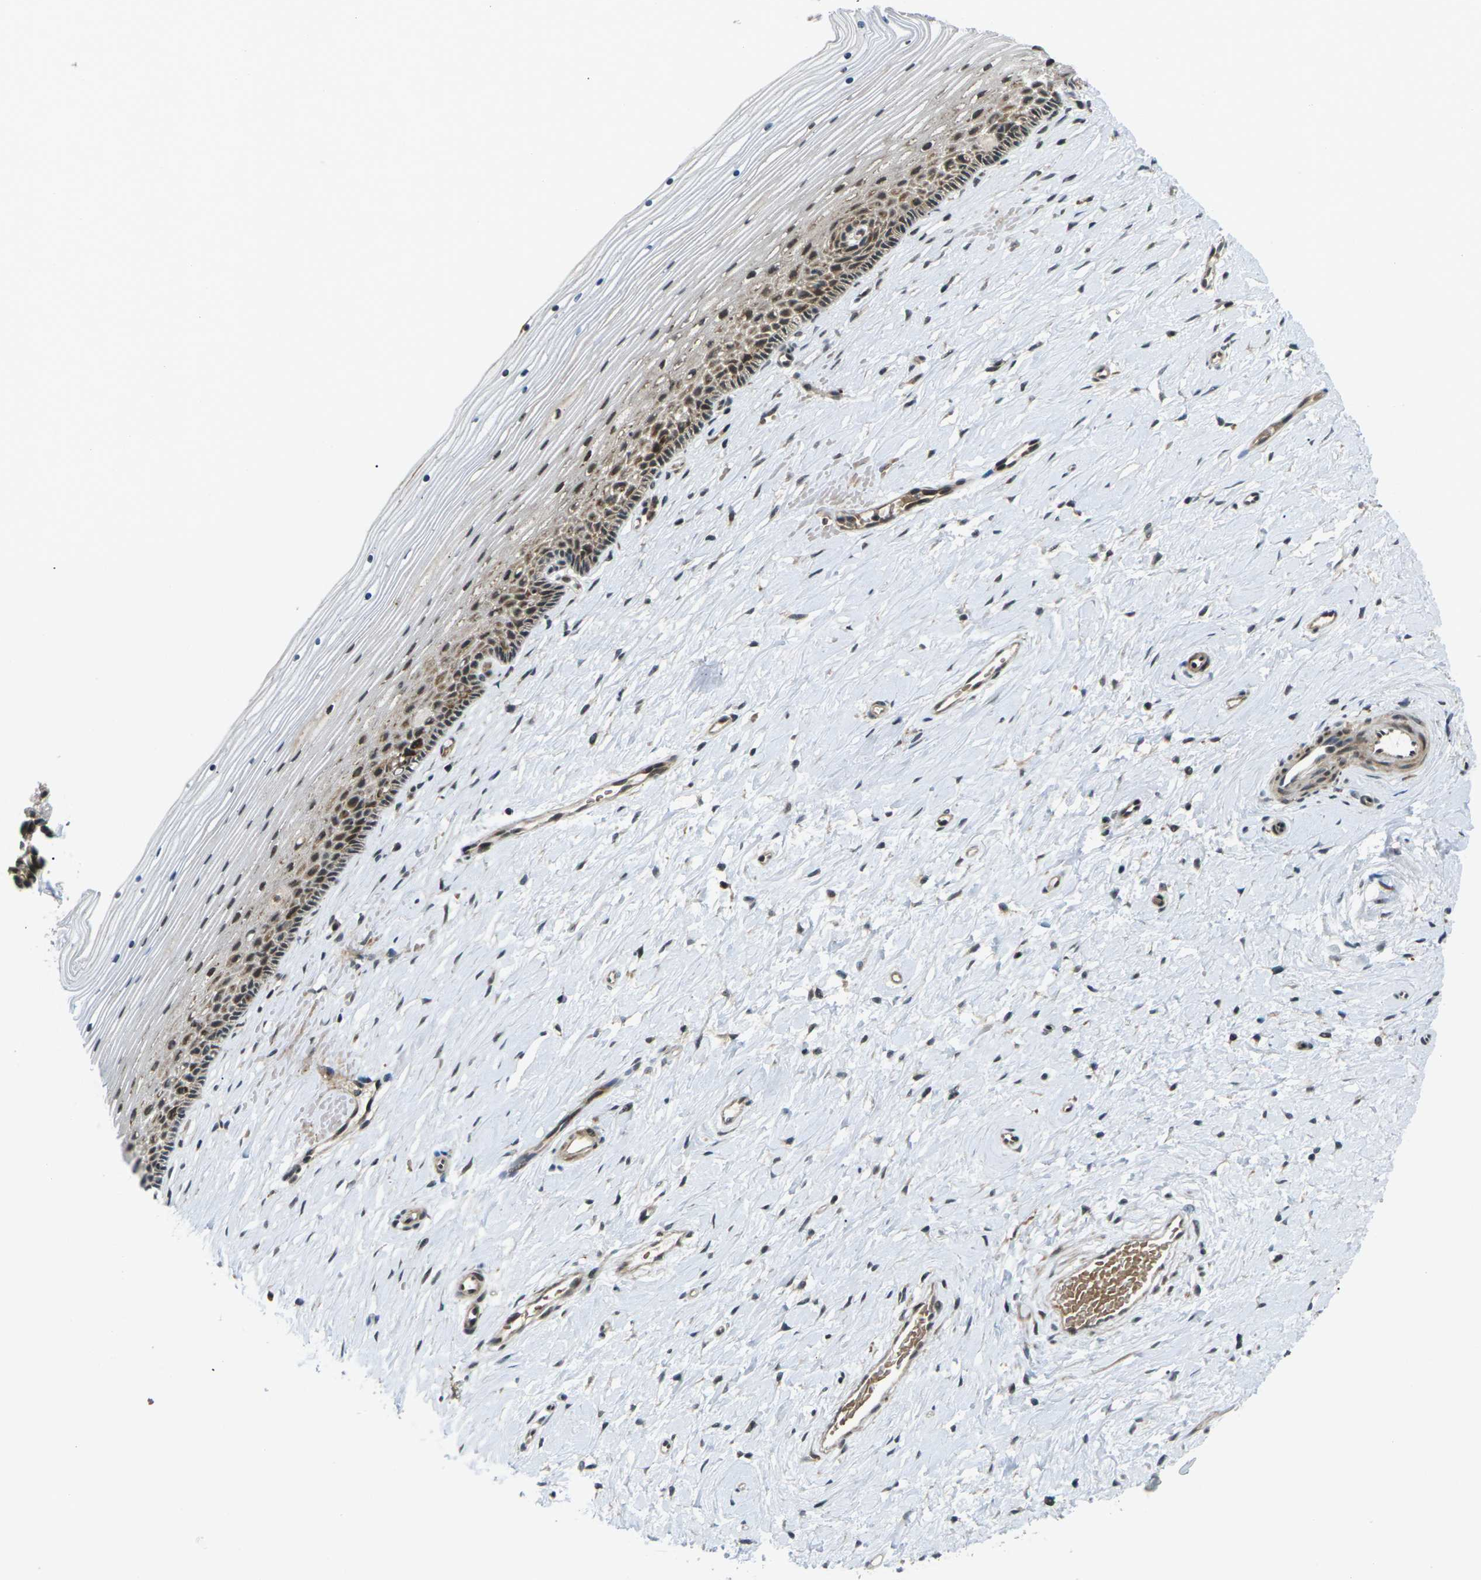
{"staining": {"intensity": "strong", "quantity": ">75%", "location": "cytoplasmic/membranous,nuclear"}, "tissue": "cervix", "cell_type": "Glandular cells", "image_type": "normal", "snomed": [{"axis": "morphology", "description": "Normal tissue, NOS"}, {"axis": "topography", "description": "Cervix"}], "caption": "An image of human cervix stained for a protein demonstrates strong cytoplasmic/membranous,nuclear brown staining in glandular cells. (brown staining indicates protein expression, while blue staining denotes nuclei).", "gene": "UBE2S", "patient": {"sex": "female", "age": 39}}